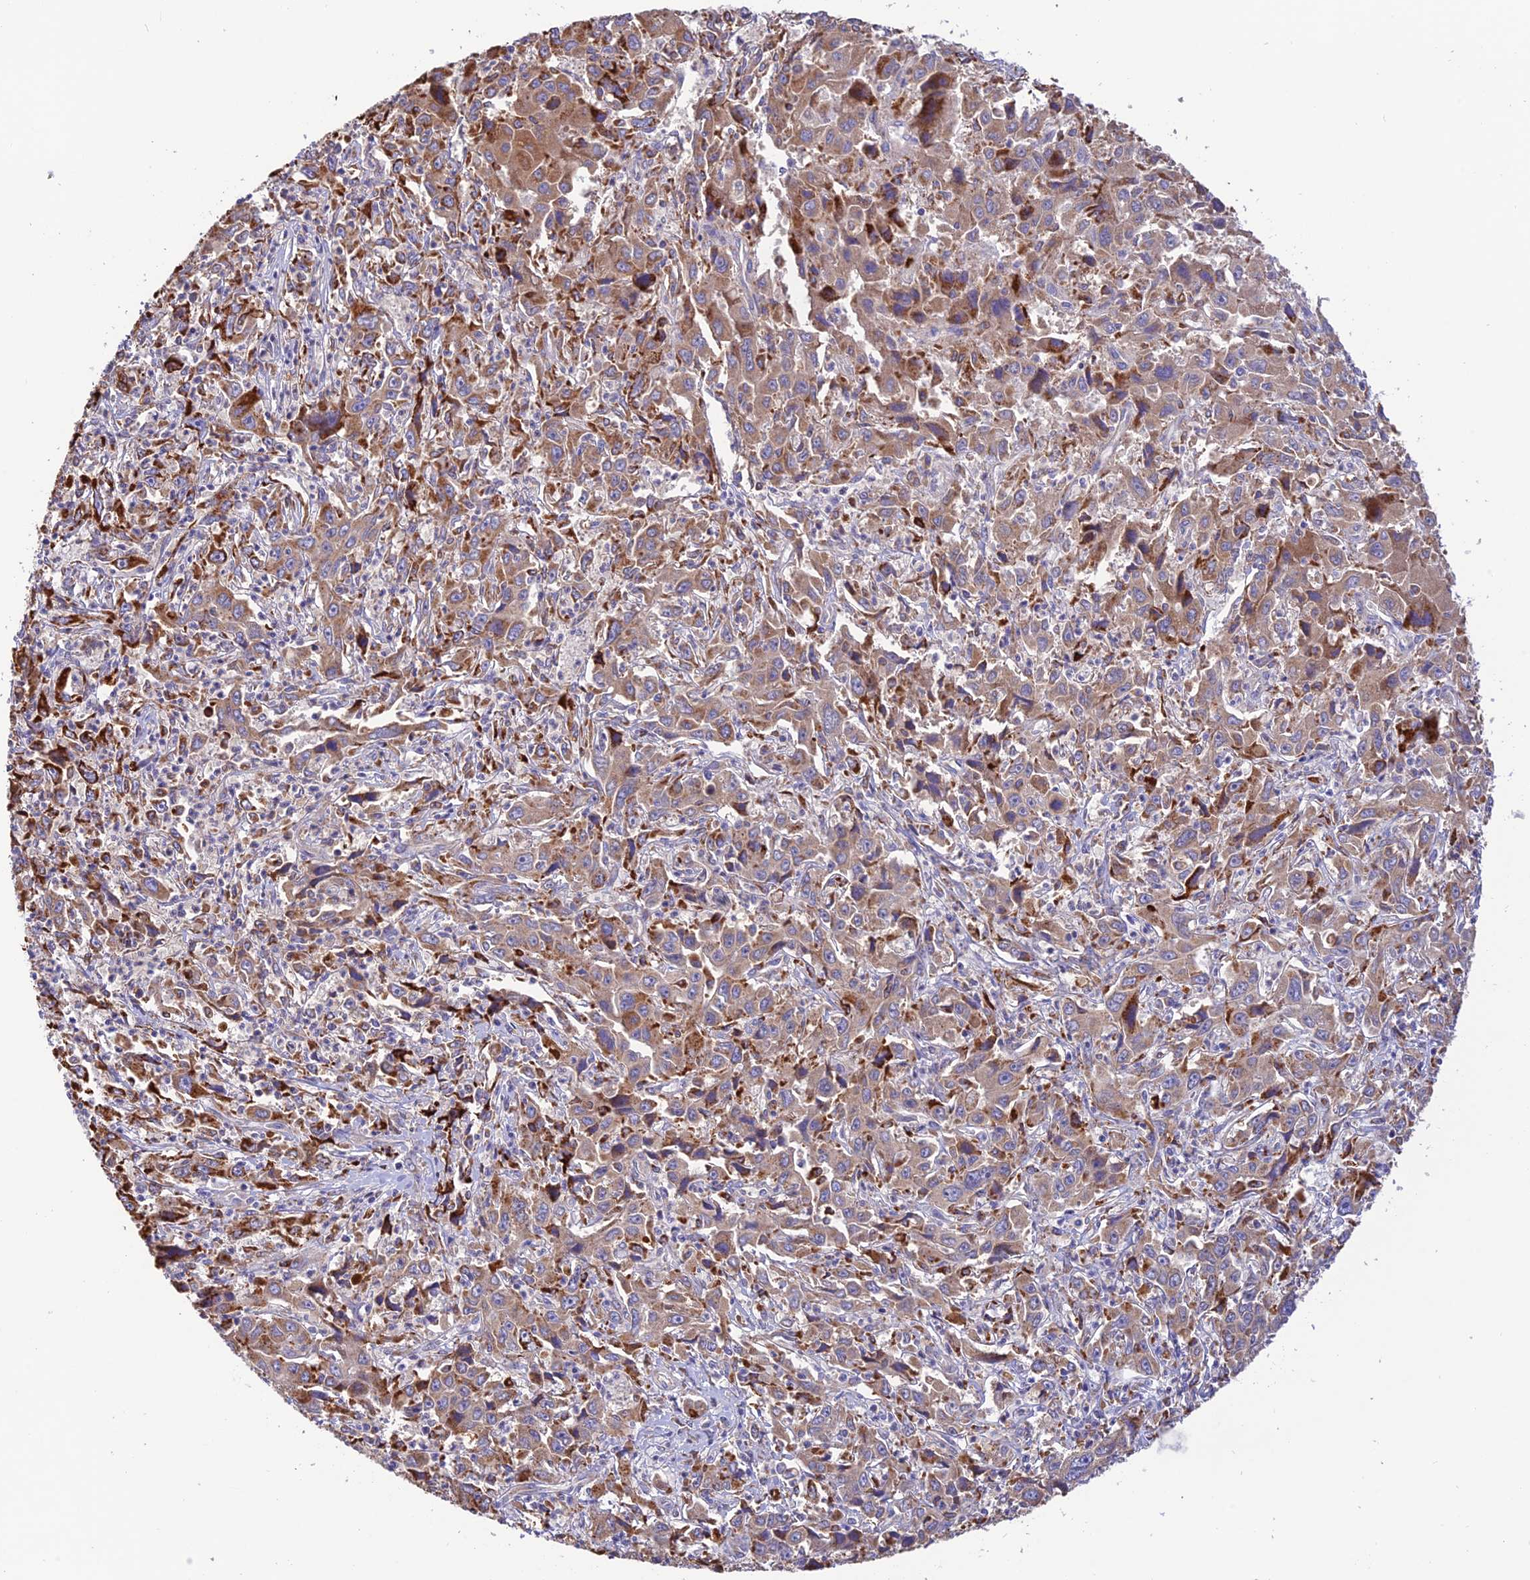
{"staining": {"intensity": "moderate", "quantity": ">75%", "location": "cytoplasmic/membranous"}, "tissue": "liver cancer", "cell_type": "Tumor cells", "image_type": "cancer", "snomed": [{"axis": "morphology", "description": "Carcinoma, Hepatocellular, NOS"}, {"axis": "topography", "description": "Liver"}], "caption": "Immunohistochemistry (IHC) (DAB (3,3'-diaminobenzidine)) staining of liver cancer (hepatocellular carcinoma) exhibits moderate cytoplasmic/membranous protein expression in approximately >75% of tumor cells.", "gene": "VKORC1", "patient": {"sex": "male", "age": 63}}